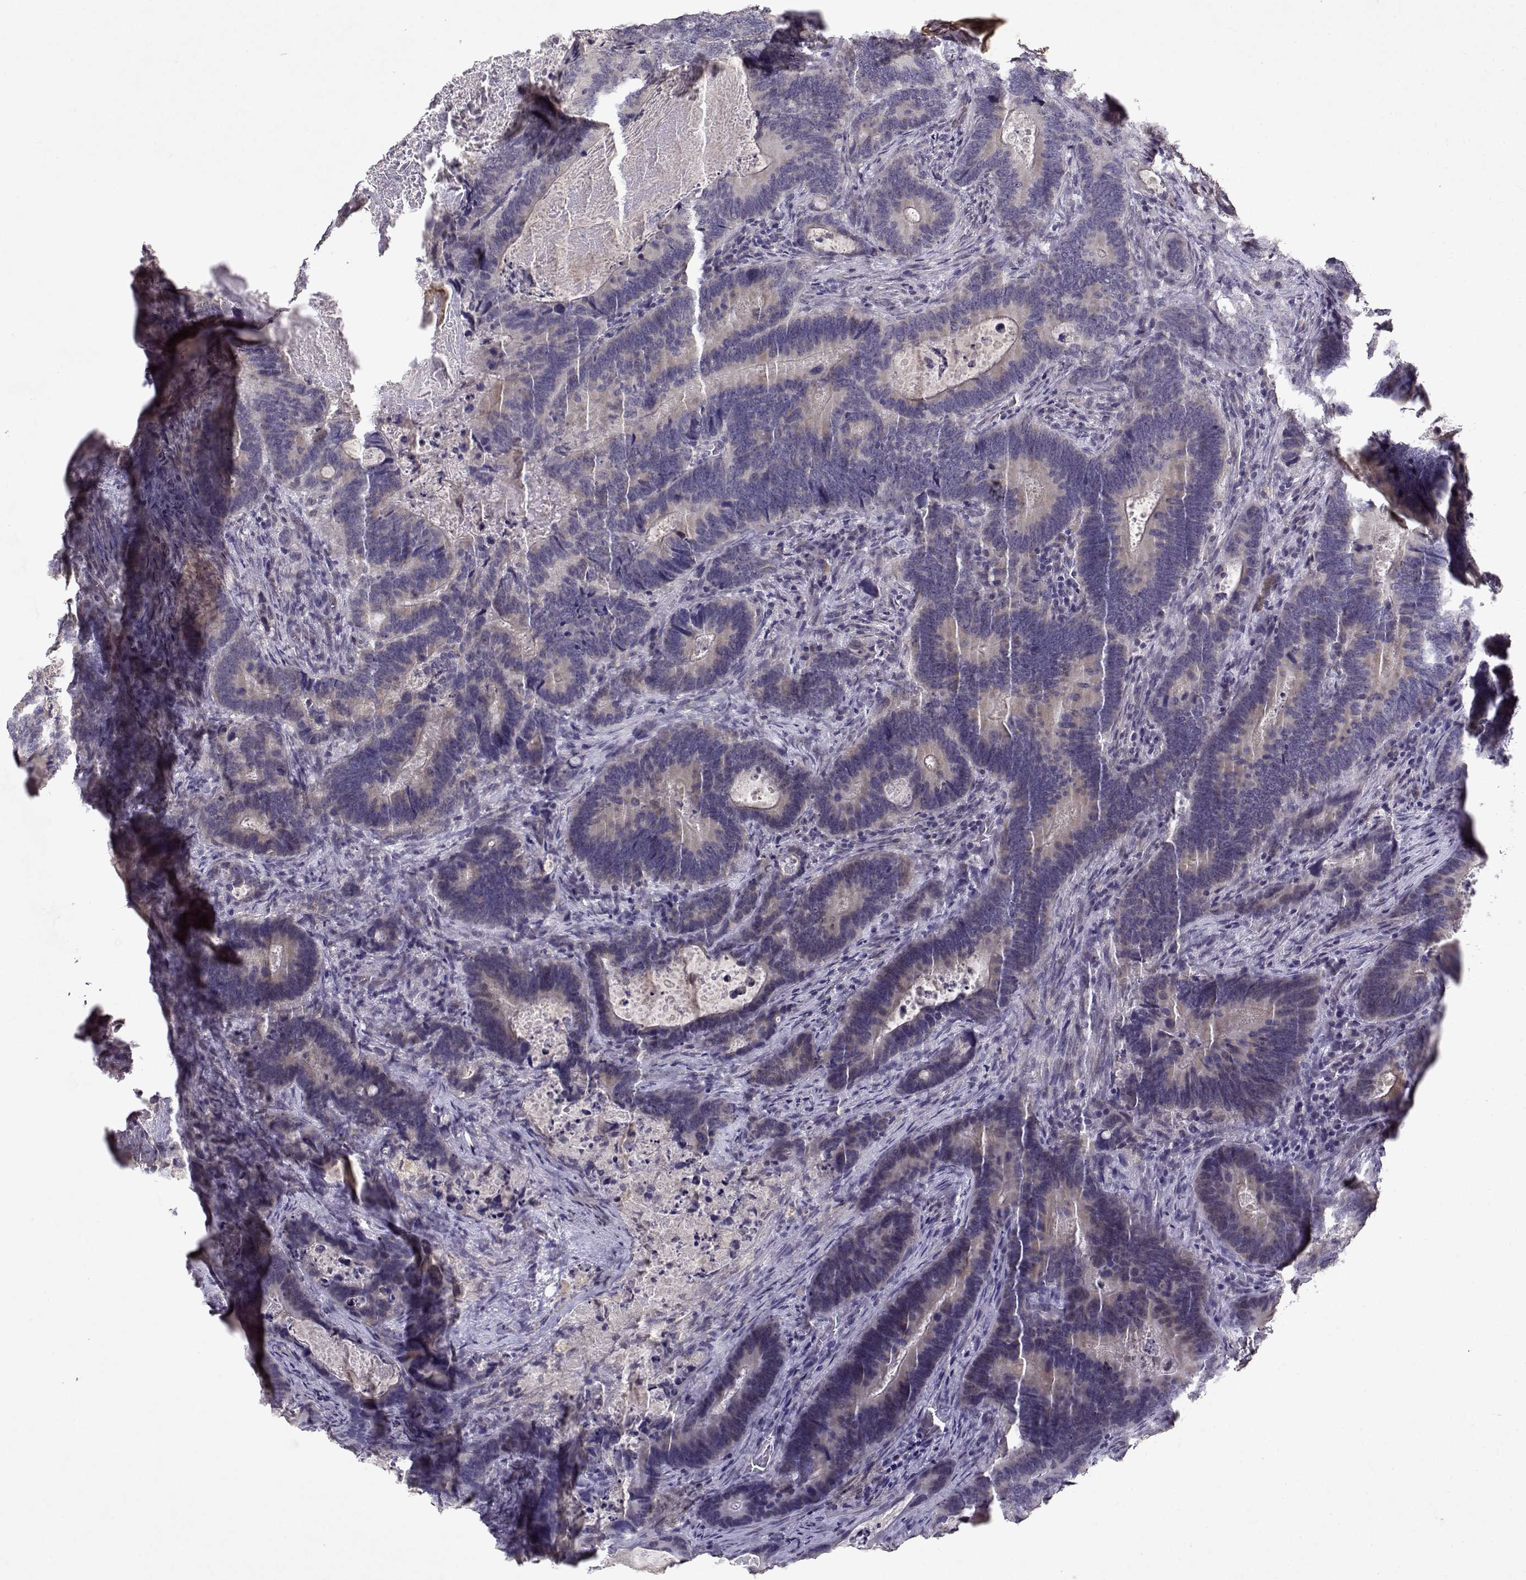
{"staining": {"intensity": "negative", "quantity": "none", "location": "none"}, "tissue": "colorectal cancer", "cell_type": "Tumor cells", "image_type": "cancer", "snomed": [{"axis": "morphology", "description": "Adenocarcinoma, NOS"}, {"axis": "topography", "description": "Colon"}], "caption": "Immunohistochemistry micrograph of neoplastic tissue: adenocarcinoma (colorectal) stained with DAB displays no significant protein staining in tumor cells. (Brightfield microscopy of DAB IHC at high magnification).", "gene": "BMX", "patient": {"sex": "female", "age": 82}}